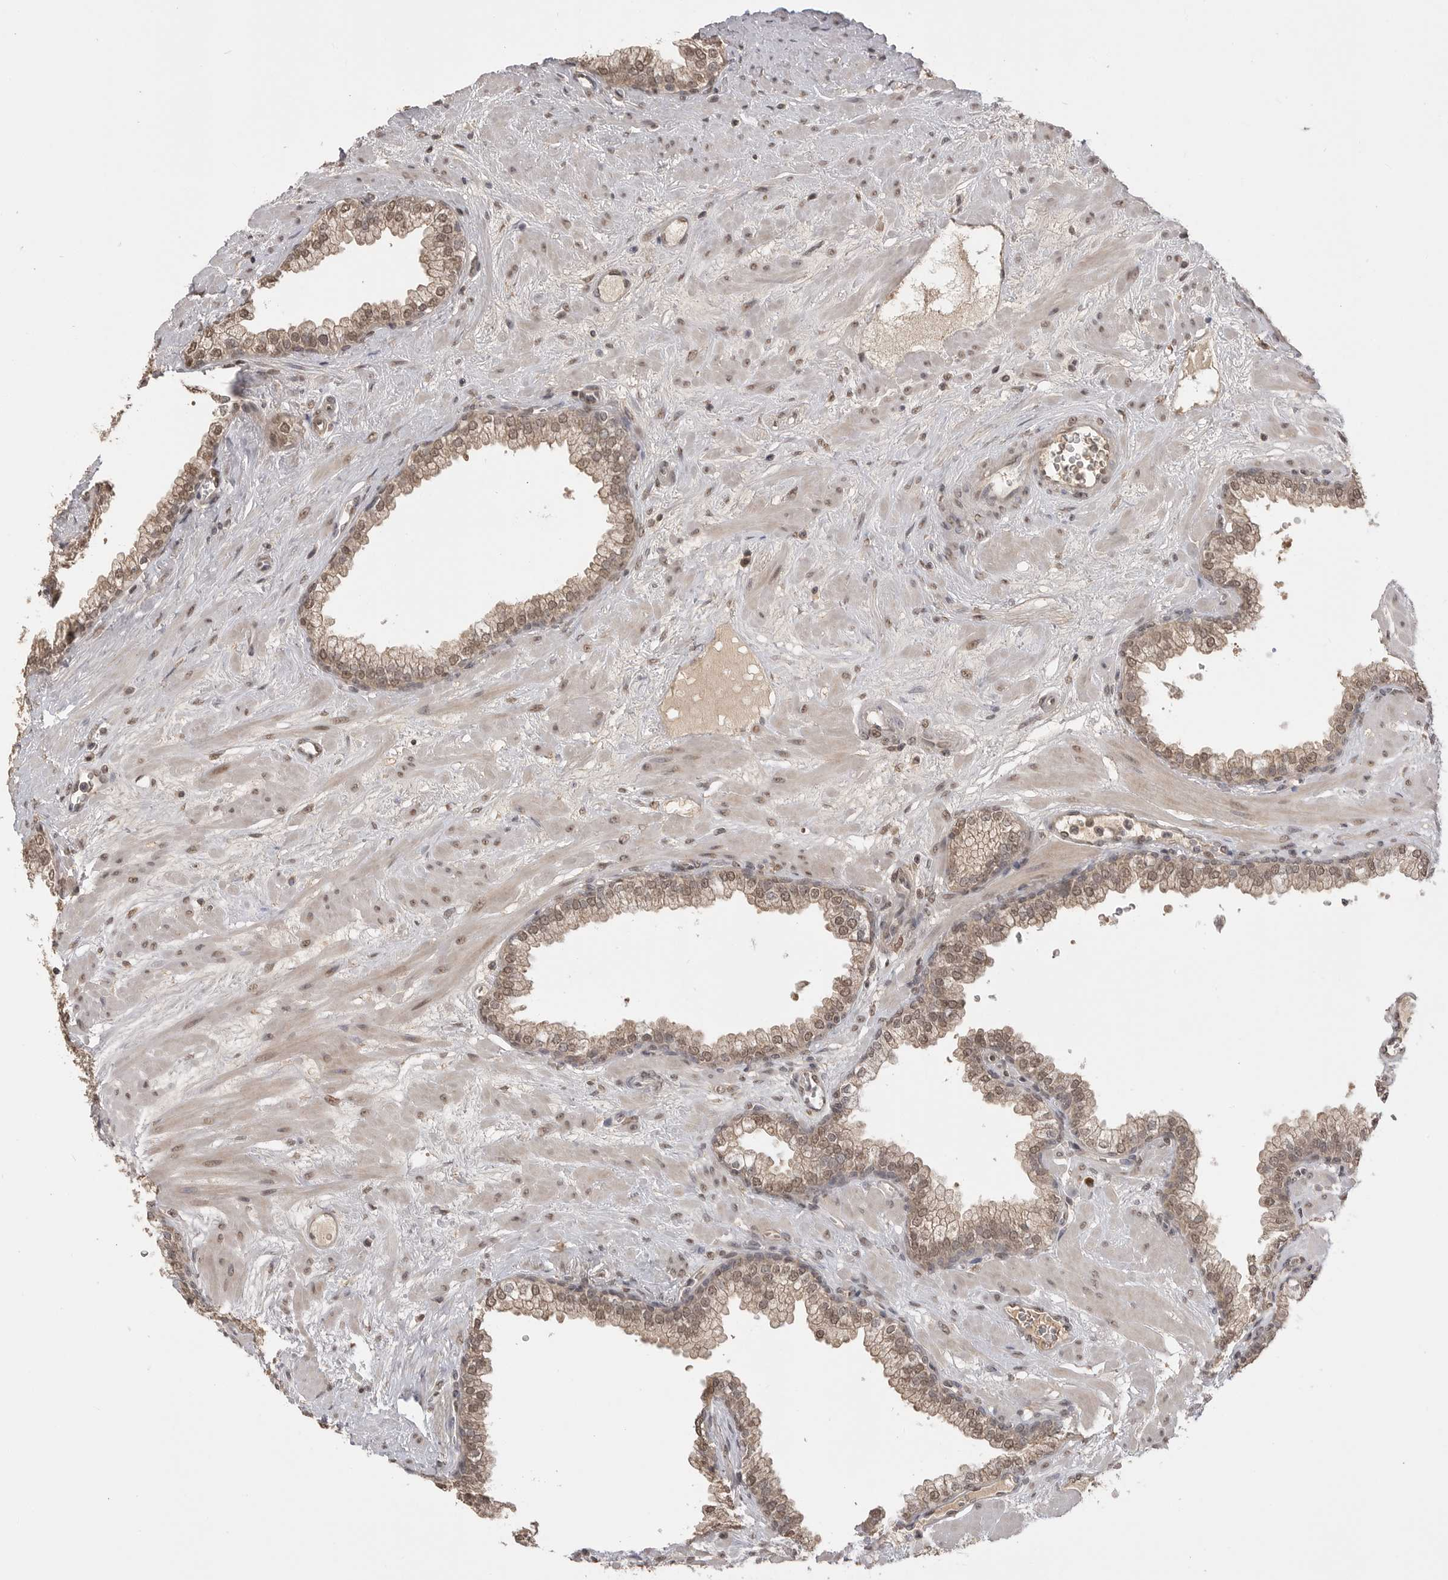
{"staining": {"intensity": "moderate", "quantity": ">75%", "location": "cytoplasmic/membranous,nuclear"}, "tissue": "prostate", "cell_type": "Glandular cells", "image_type": "normal", "snomed": [{"axis": "morphology", "description": "Normal tissue, NOS"}, {"axis": "morphology", "description": "Urothelial carcinoma, Low grade"}, {"axis": "topography", "description": "Urinary bladder"}, {"axis": "topography", "description": "Prostate"}], "caption": "Brown immunohistochemical staining in normal human prostate demonstrates moderate cytoplasmic/membranous,nuclear expression in approximately >75% of glandular cells. The staining was performed using DAB, with brown indicating positive protein expression. Nuclei are stained blue with hematoxylin.", "gene": "ASPSCR1", "patient": {"sex": "male", "age": 60}}